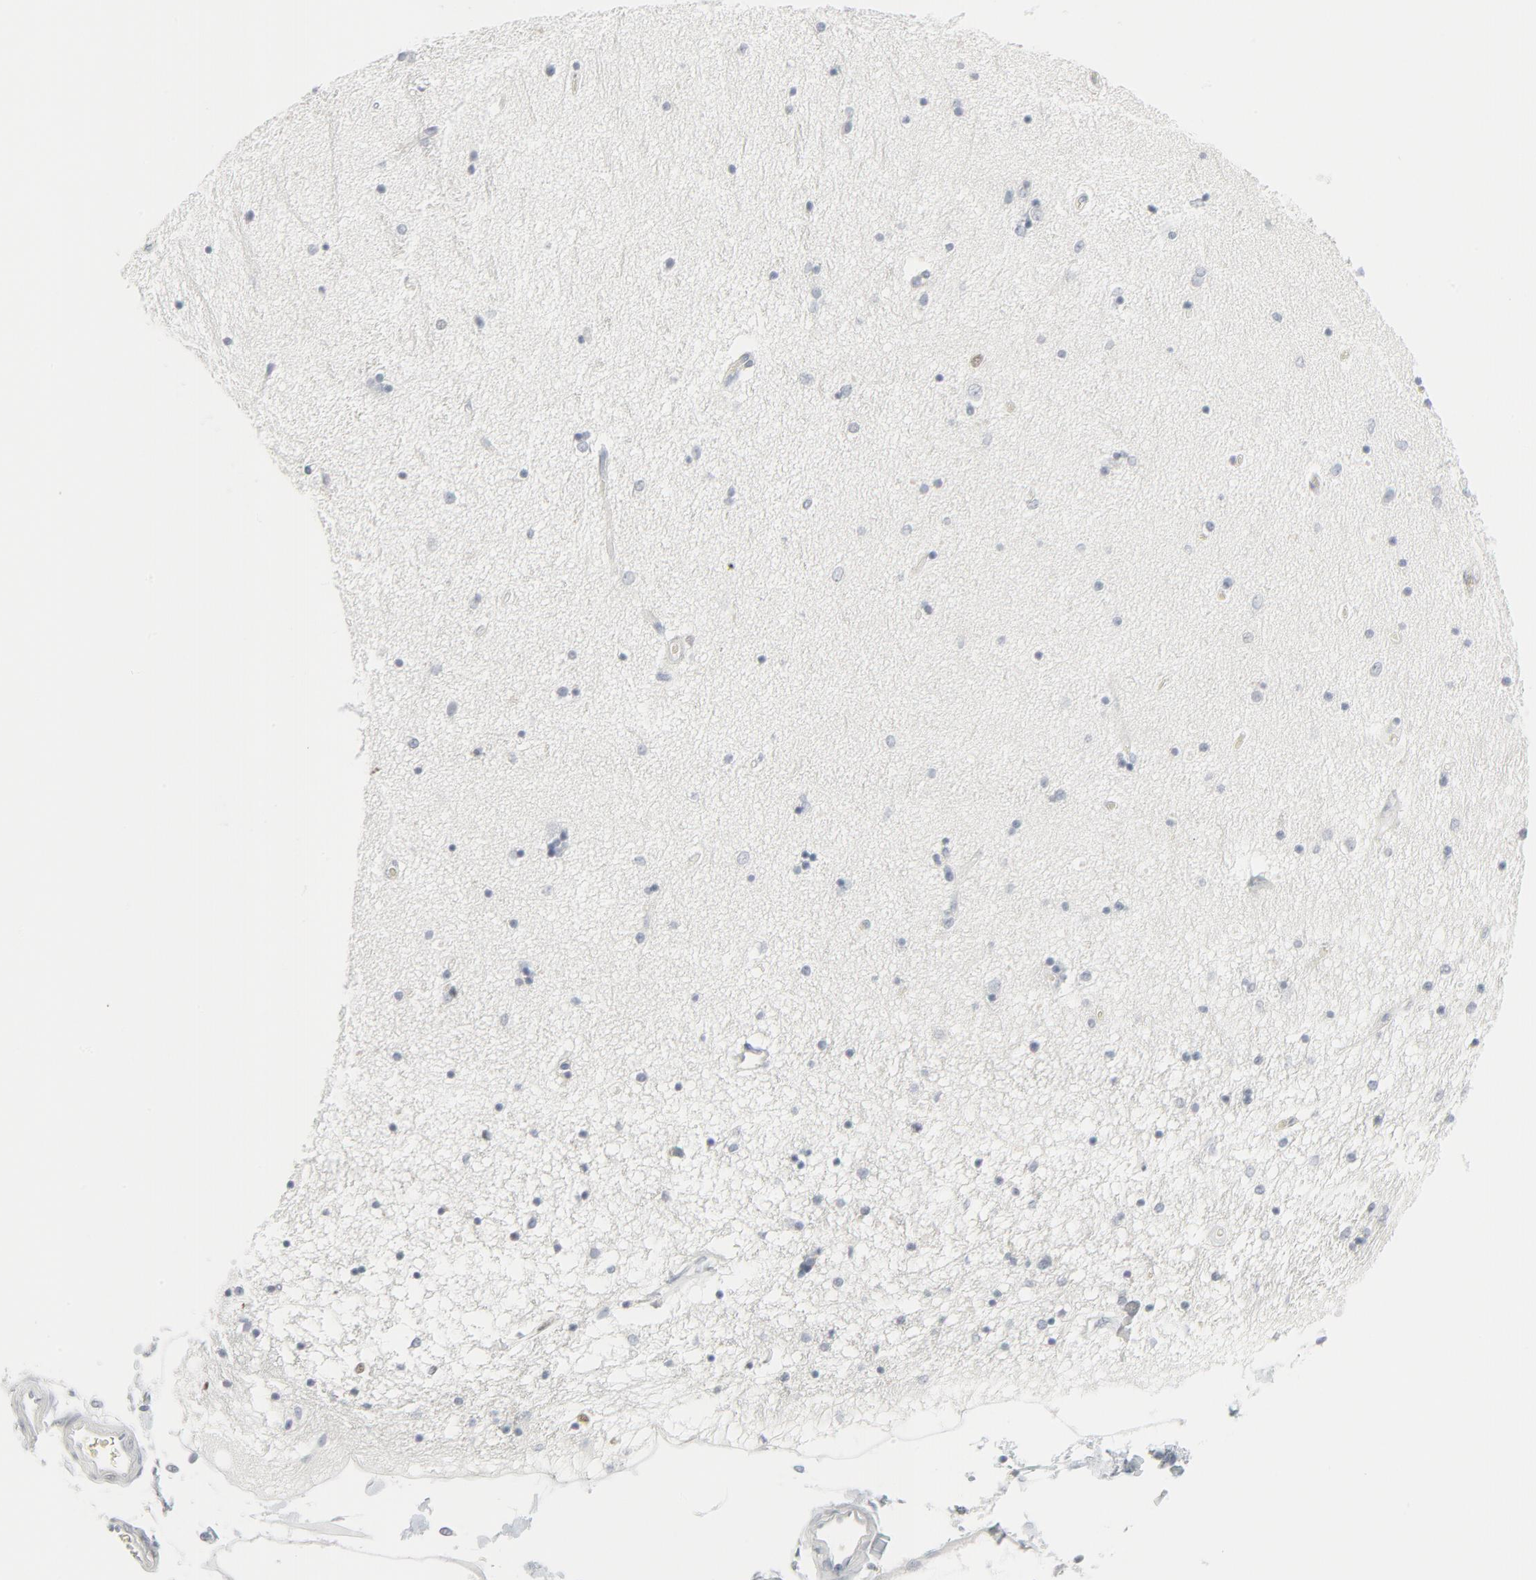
{"staining": {"intensity": "negative", "quantity": "none", "location": "none"}, "tissue": "hippocampus", "cell_type": "Glial cells", "image_type": "normal", "snomed": [{"axis": "morphology", "description": "Normal tissue, NOS"}, {"axis": "topography", "description": "Hippocampus"}], "caption": "Immunohistochemistry (IHC) histopathology image of unremarkable hippocampus: human hippocampus stained with DAB (3,3'-diaminobenzidine) reveals no significant protein positivity in glial cells.", "gene": "MITF", "patient": {"sex": "male", "age": 45}}